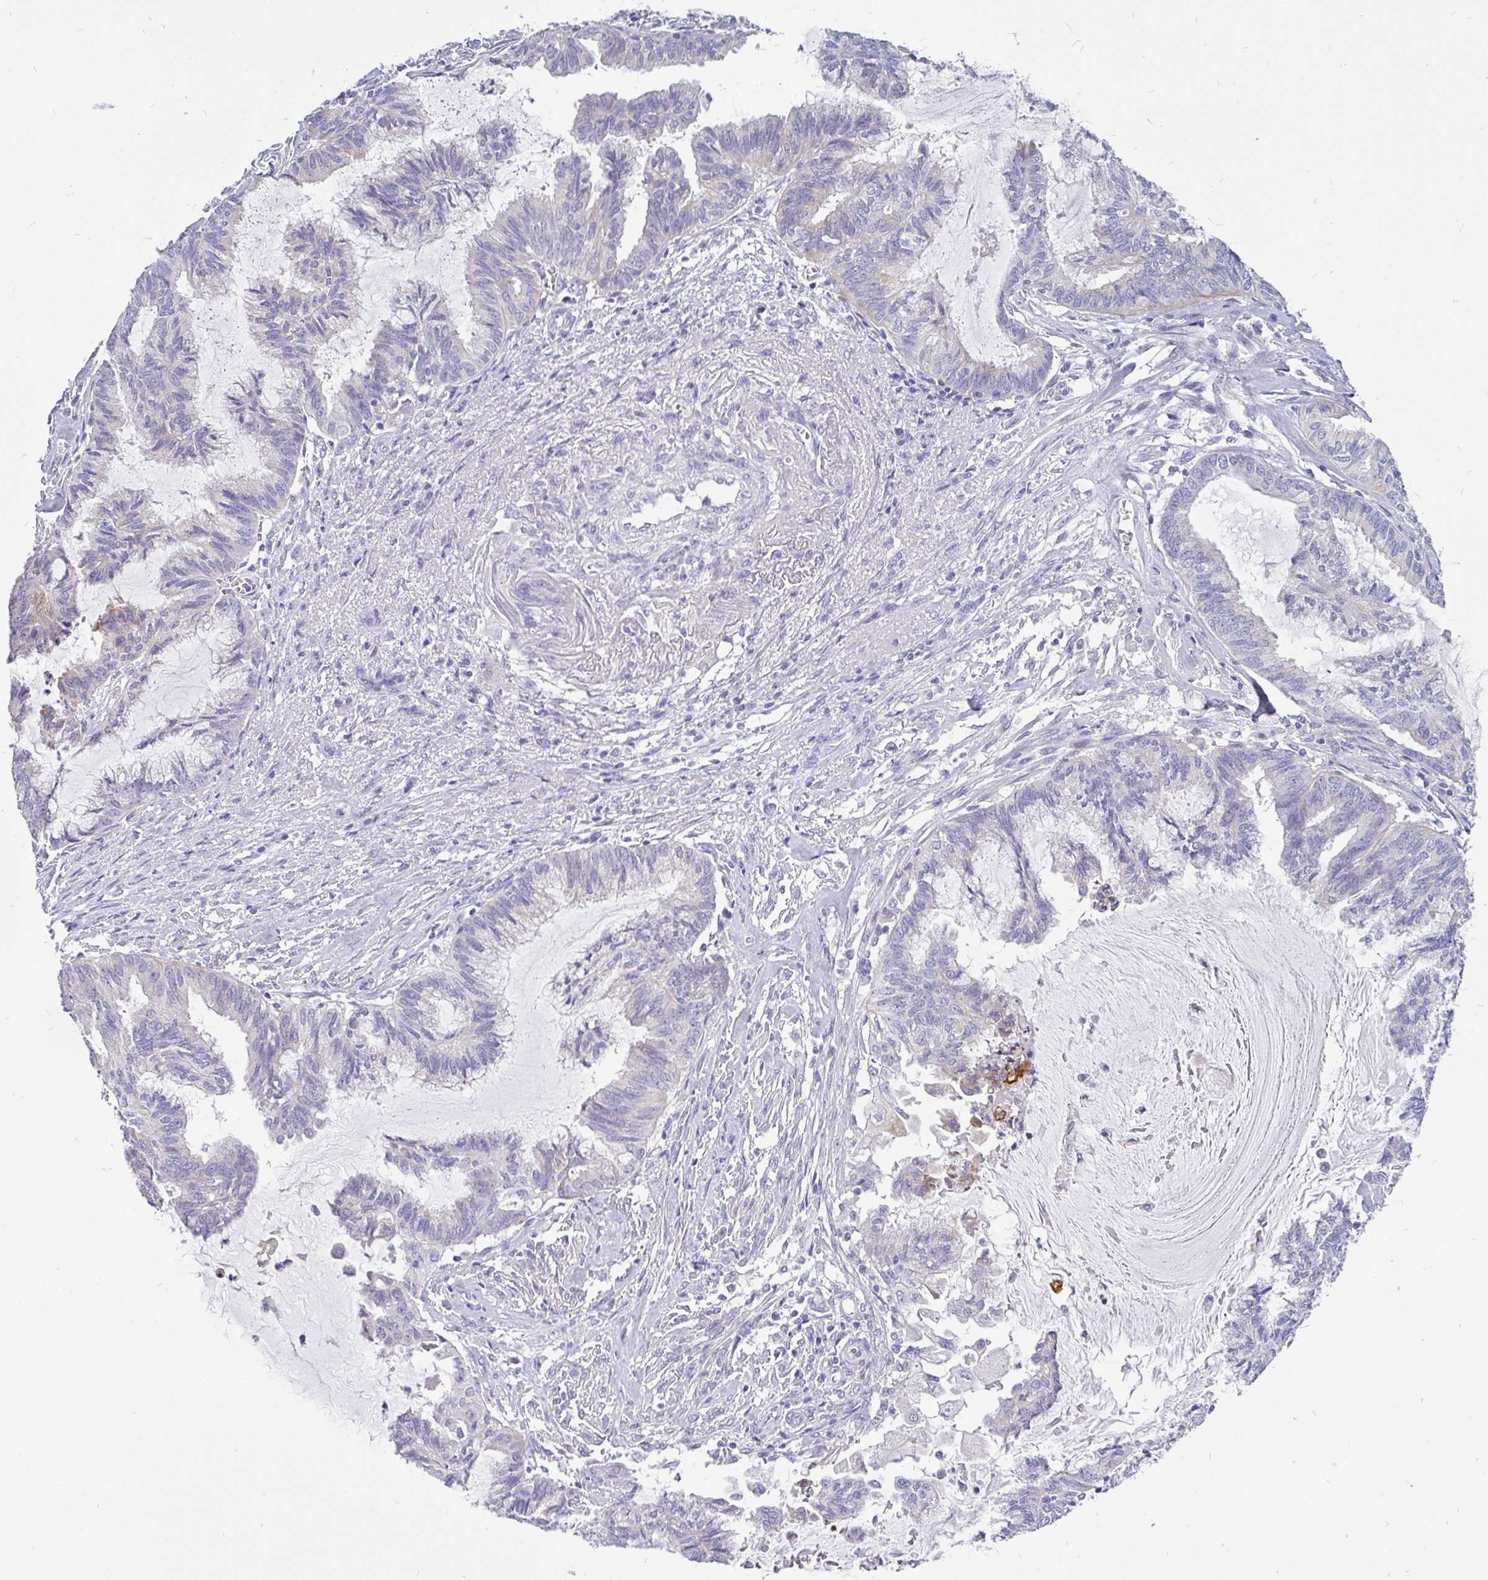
{"staining": {"intensity": "negative", "quantity": "none", "location": "none"}, "tissue": "endometrial cancer", "cell_type": "Tumor cells", "image_type": "cancer", "snomed": [{"axis": "morphology", "description": "Adenocarcinoma, NOS"}, {"axis": "topography", "description": "Endometrium"}], "caption": "This image is of adenocarcinoma (endometrial) stained with IHC to label a protein in brown with the nuclei are counter-stained blue. There is no positivity in tumor cells. The staining was performed using DAB (3,3'-diaminobenzidine) to visualize the protein expression in brown, while the nuclei were stained in blue with hematoxylin (Magnification: 20x).", "gene": "INTS5", "patient": {"sex": "female", "age": 86}}